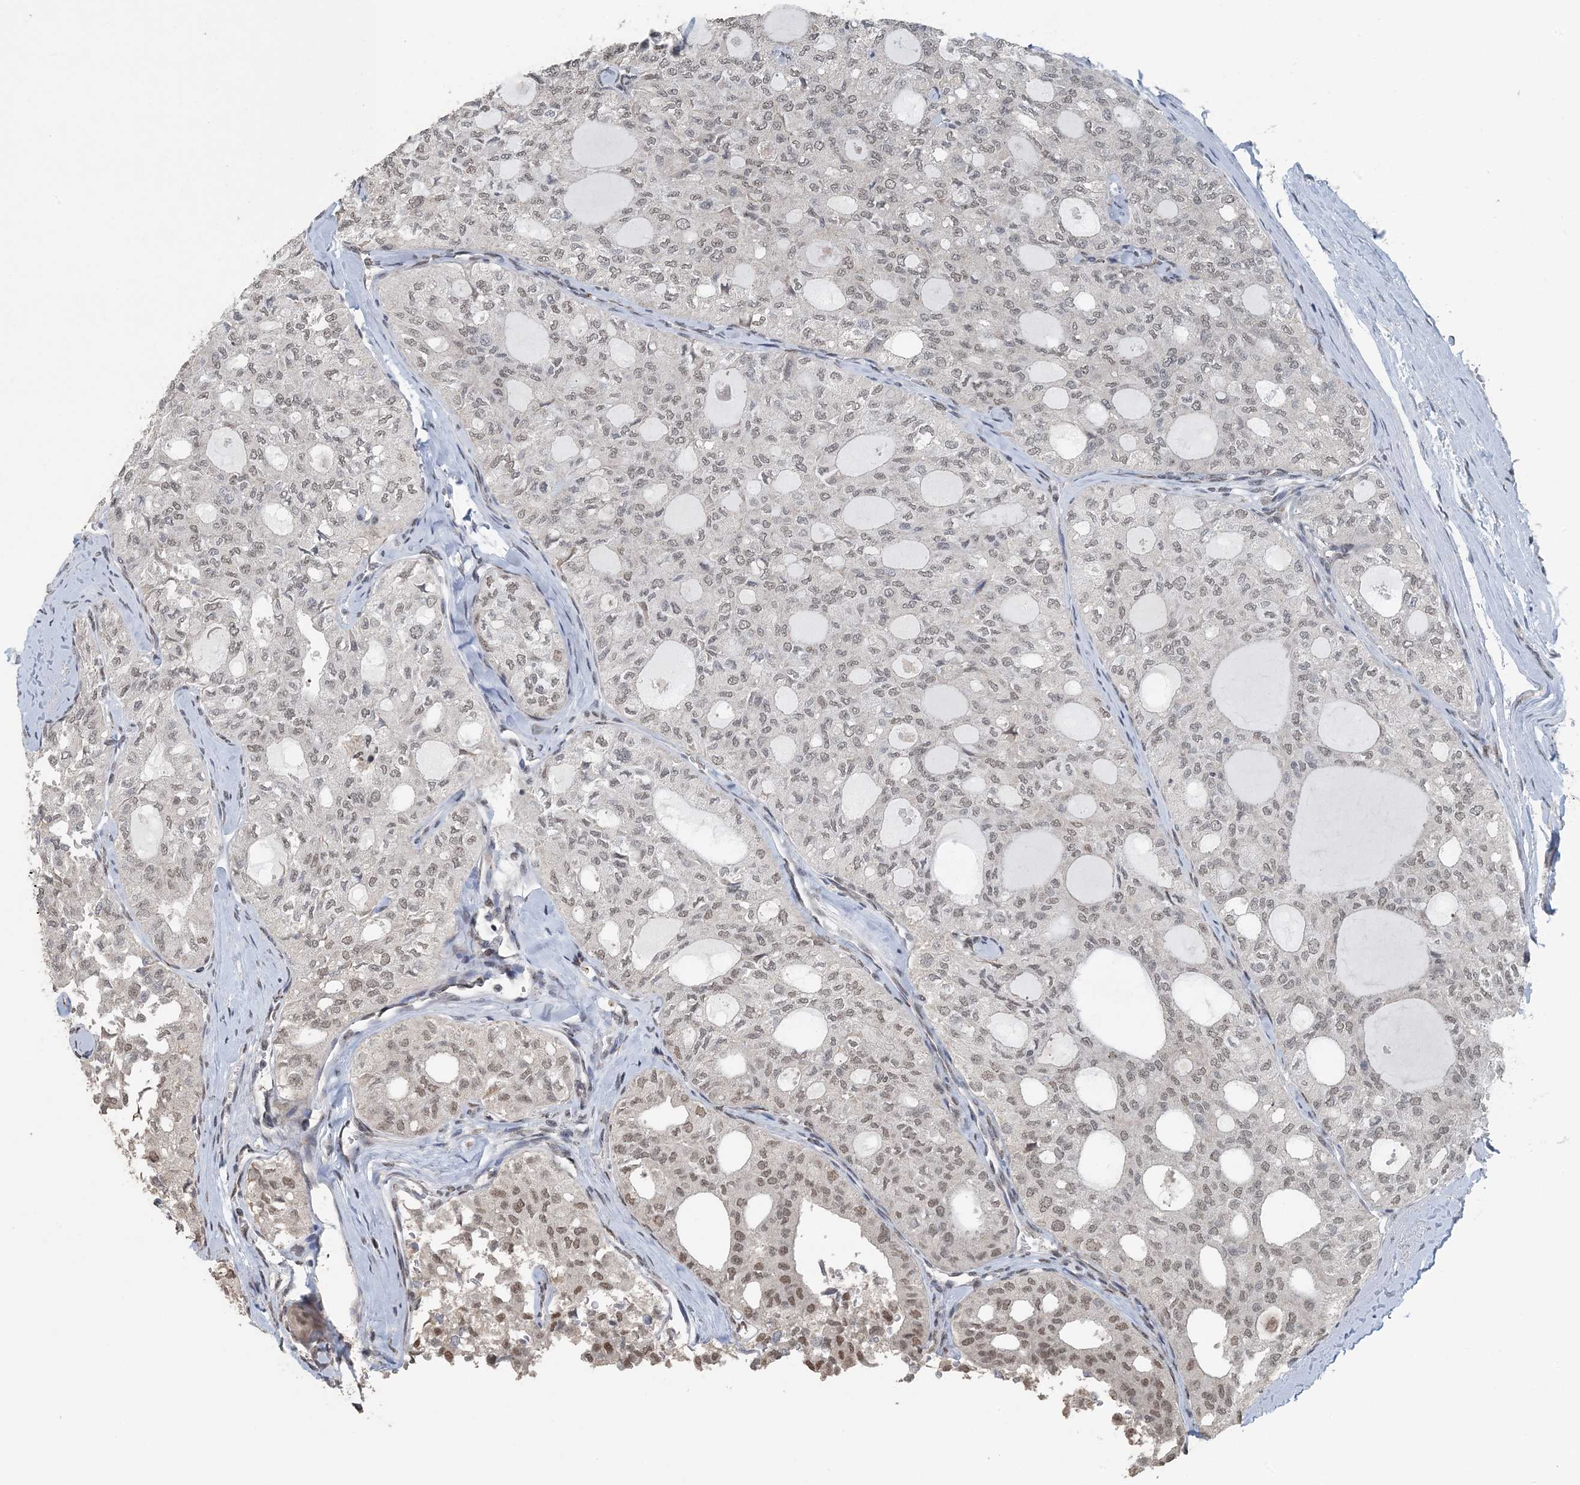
{"staining": {"intensity": "moderate", "quantity": "<25%", "location": "nuclear"}, "tissue": "thyroid cancer", "cell_type": "Tumor cells", "image_type": "cancer", "snomed": [{"axis": "morphology", "description": "Follicular adenoma carcinoma, NOS"}, {"axis": "topography", "description": "Thyroid gland"}], "caption": "Thyroid cancer tissue exhibits moderate nuclear positivity in approximately <25% of tumor cells The protein is shown in brown color, while the nuclei are stained blue.", "gene": "MBD2", "patient": {"sex": "male", "age": 75}}